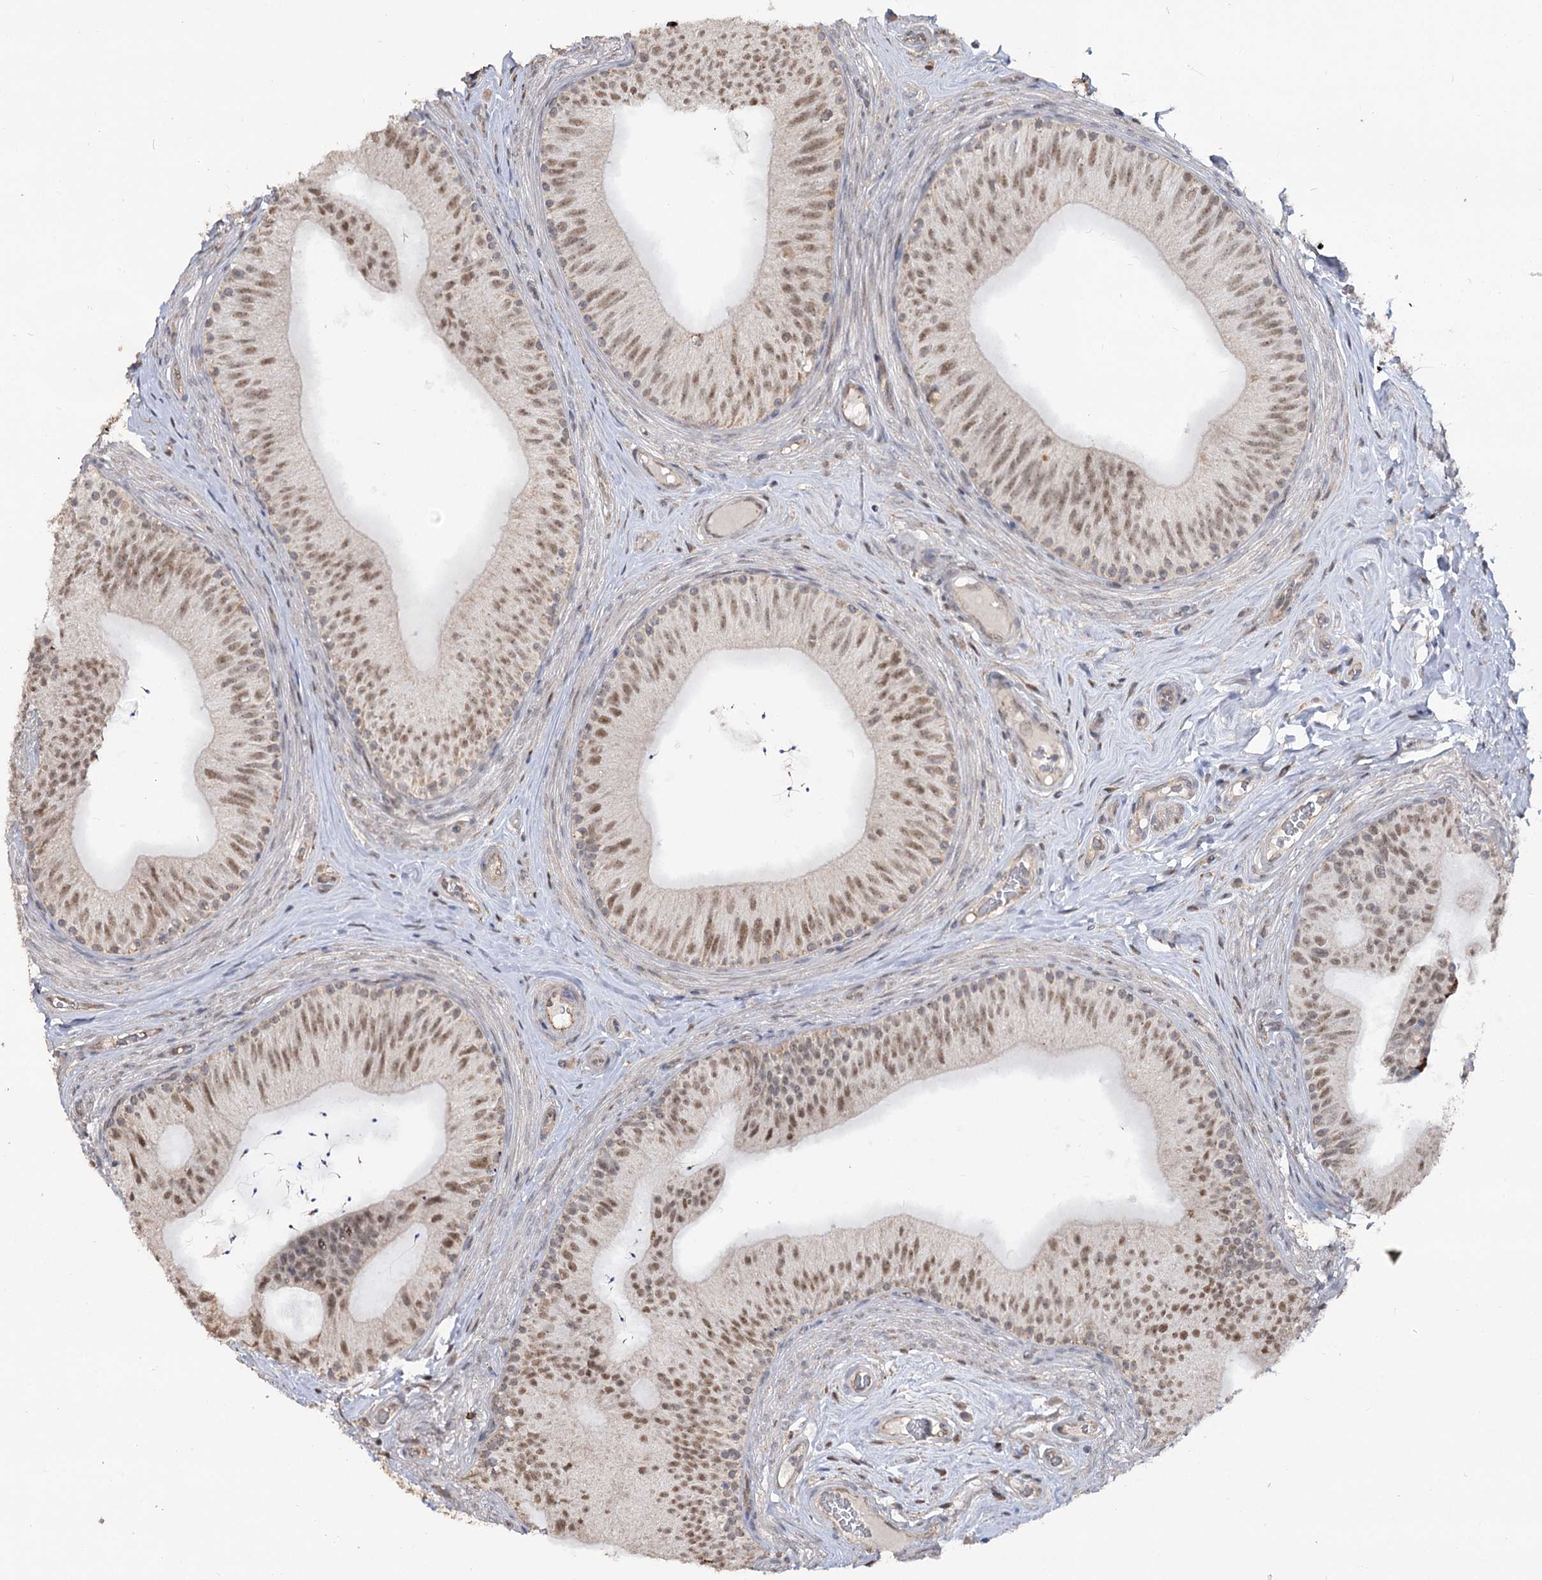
{"staining": {"intensity": "moderate", "quantity": ">75%", "location": "nuclear"}, "tissue": "epididymis", "cell_type": "Glandular cells", "image_type": "normal", "snomed": [{"axis": "morphology", "description": "Normal tissue, NOS"}, {"axis": "topography", "description": "Epididymis"}], "caption": "Immunohistochemistry (IHC) histopathology image of unremarkable epididymis: epididymis stained using IHC shows medium levels of moderate protein expression localized specifically in the nuclear of glandular cells, appearing as a nuclear brown color.", "gene": "RUFY4", "patient": {"sex": "male", "age": 46}}